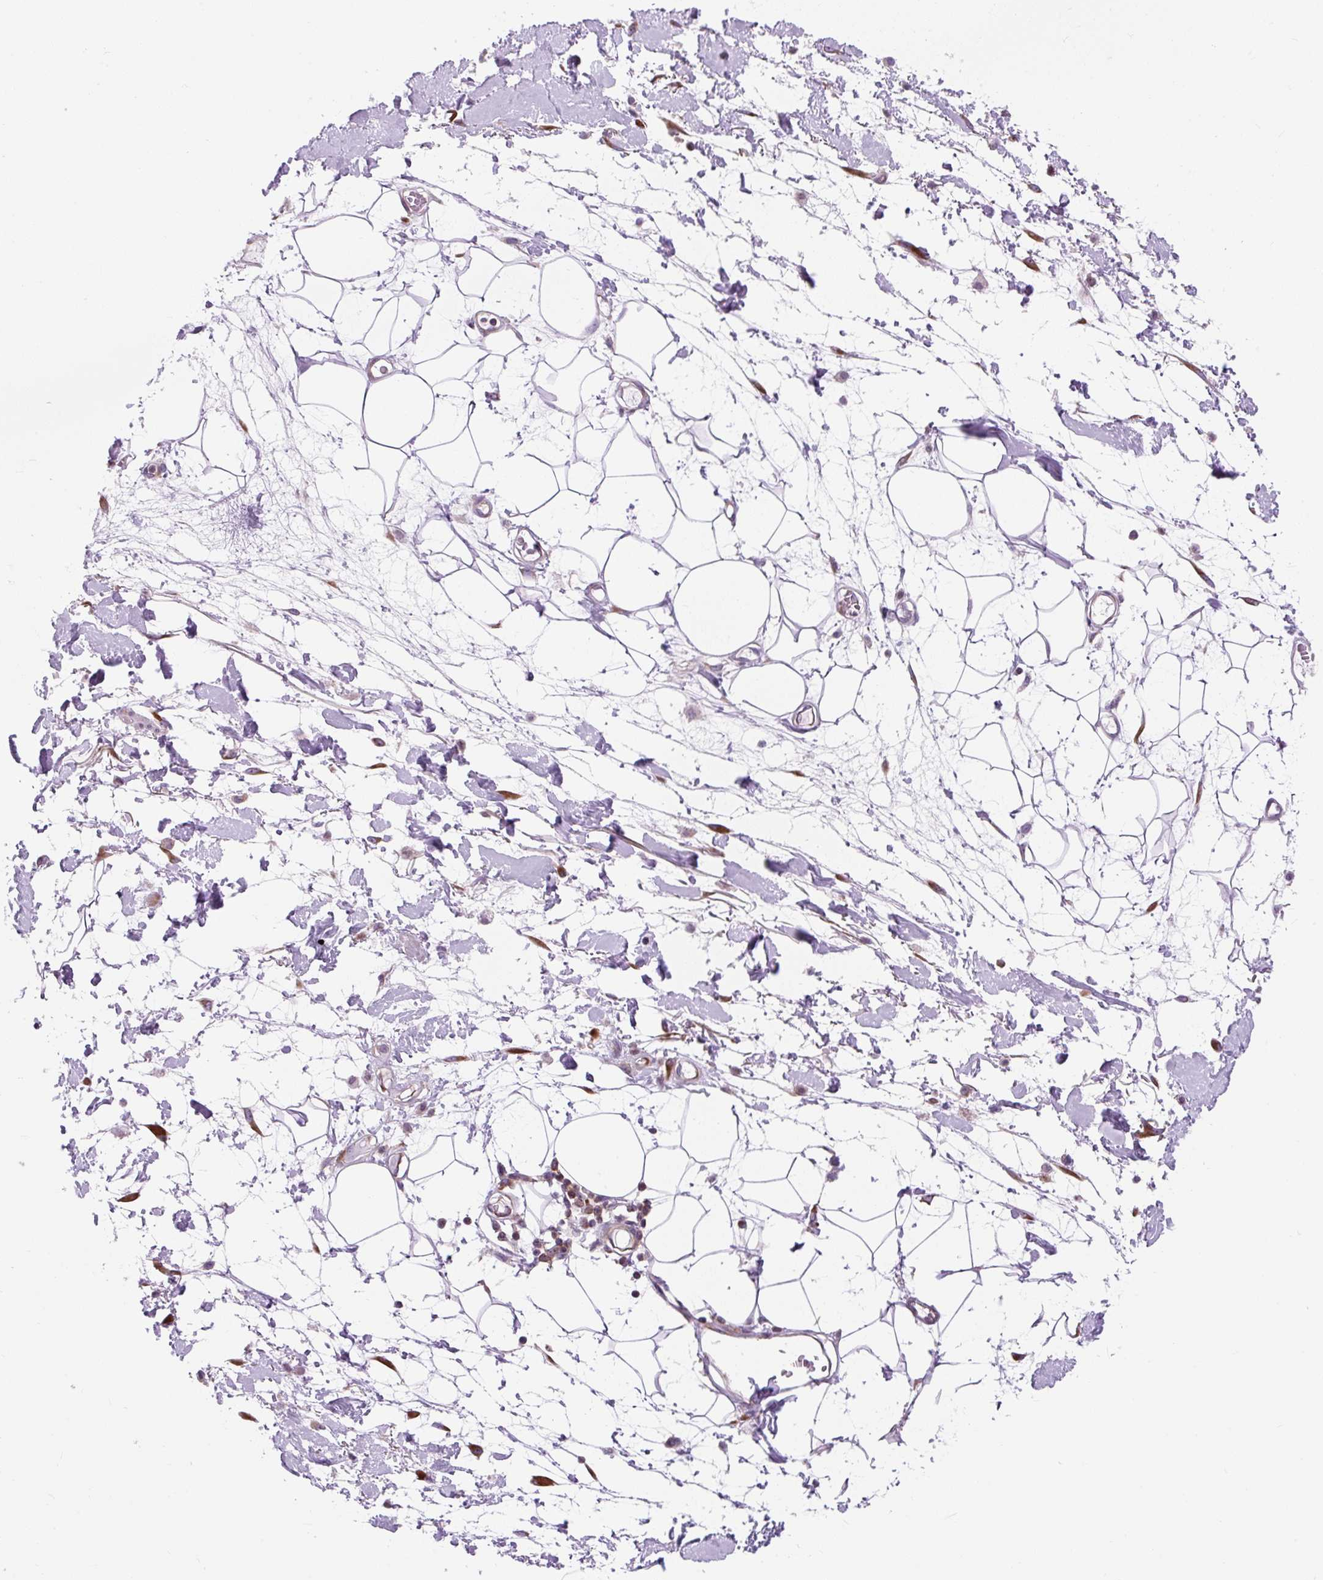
{"staining": {"intensity": "negative", "quantity": "none", "location": "none"}, "tissue": "adipose tissue", "cell_type": "Adipocytes", "image_type": "normal", "snomed": [{"axis": "morphology", "description": "Normal tissue, NOS"}, {"axis": "topography", "description": "Vulva"}, {"axis": "topography", "description": "Peripheral nerve tissue"}], "caption": "The image displays no staining of adipocytes in benign adipose tissue.", "gene": "CISD3", "patient": {"sex": "female", "age": 68}}